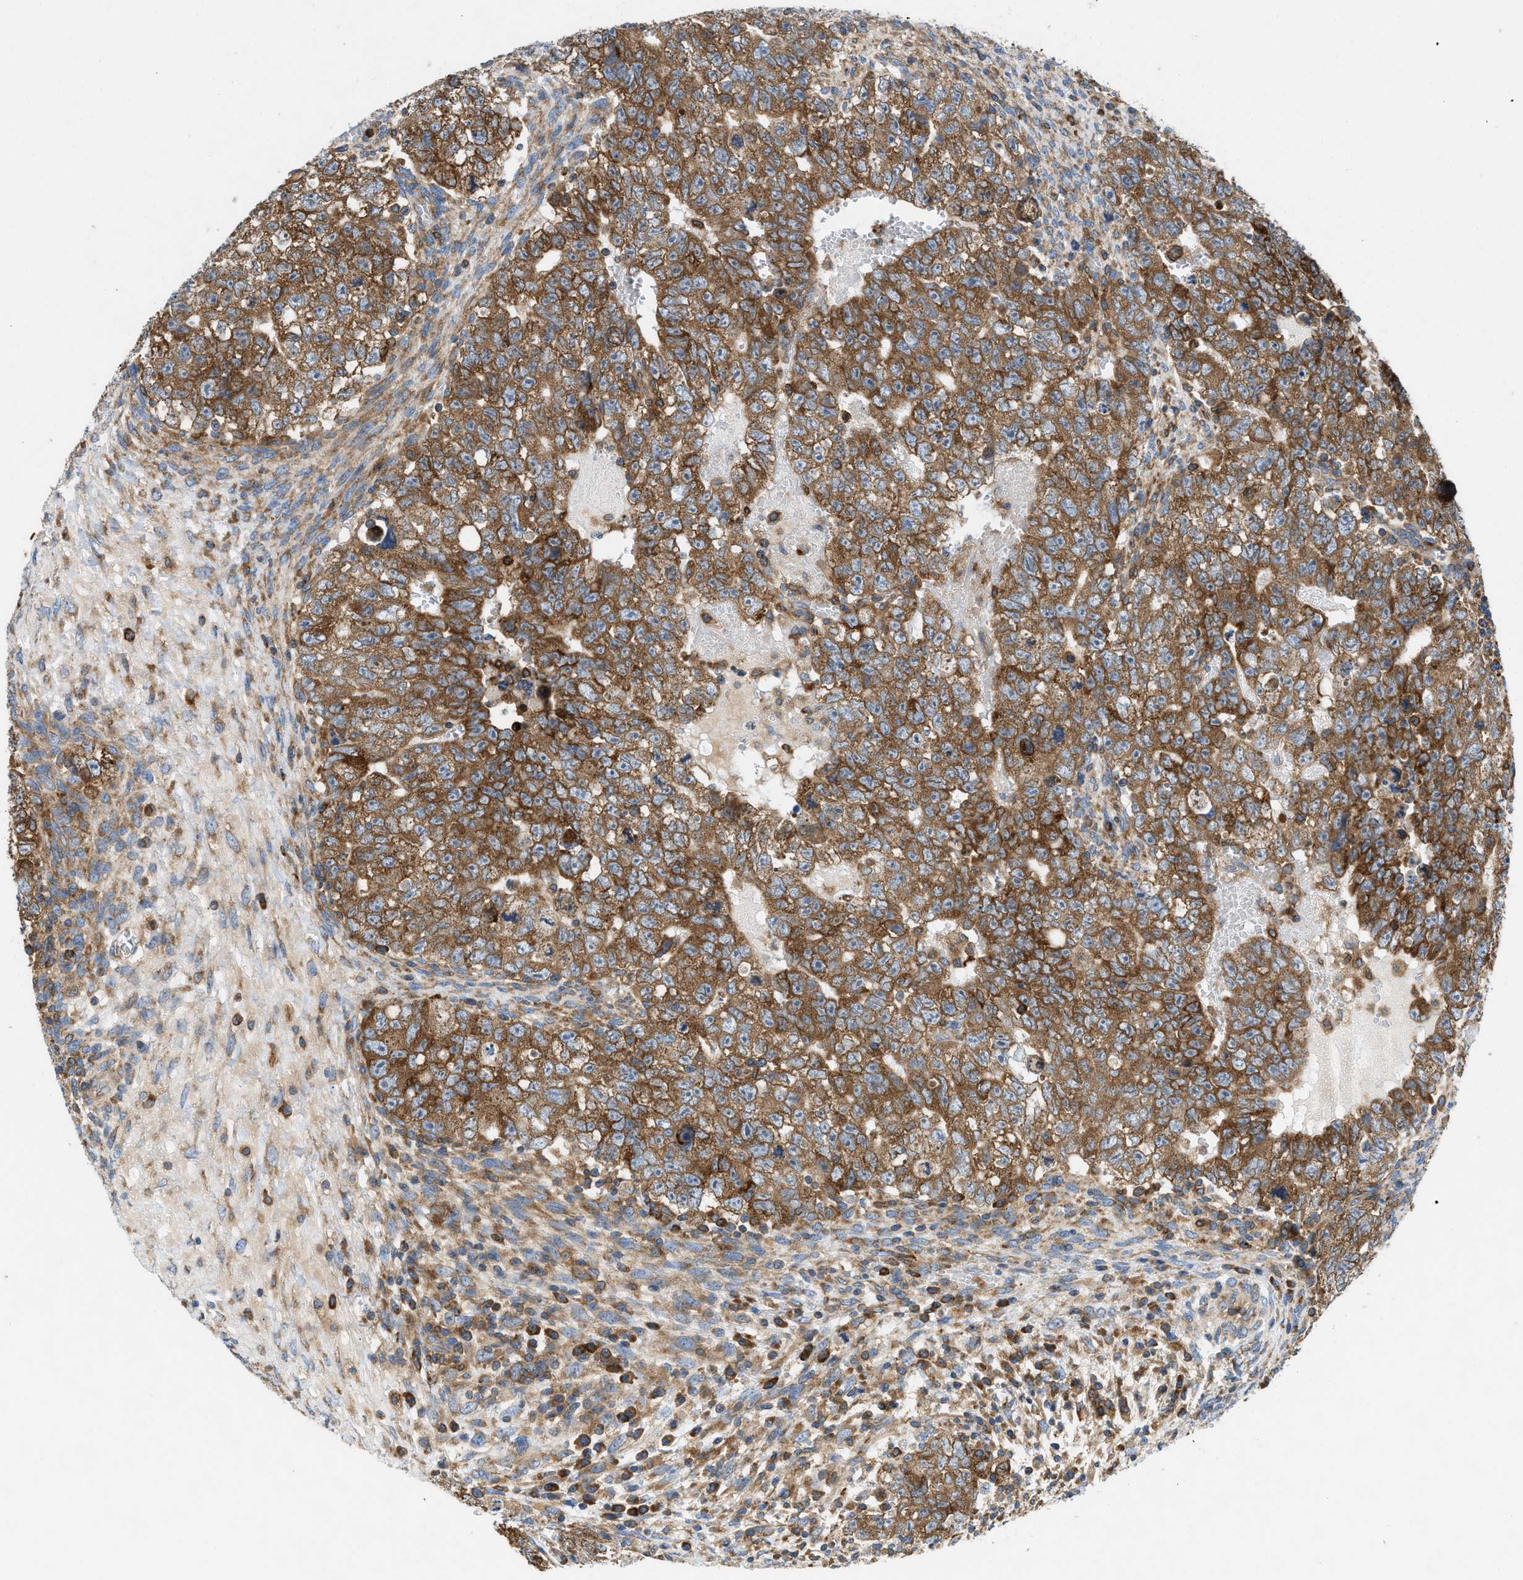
{"staining": {"intensity": "moderate", "quantity": ">75%", "location": "cytoplasmic/membranous"}, "tissue": "testis cancer", "cell_type": "Tumor cells", "image_type": "cancer", "snomed": [{"axis": "morphology", "description": "Seminoma, NOS"}, {"axis": "morphology", "description": "Carcinoma, Embryonal, NOS"}, {"axis": "topography", "description": "Testis"}], "caption": "A medium amount of moderate cytoplasmic/membranous expression is present in about >75% of tumor cells in testis cancer (embryonal carcinoma) tissue.", "gene": "GPAT4", "patient": {"sex": "male", "age": 38}}